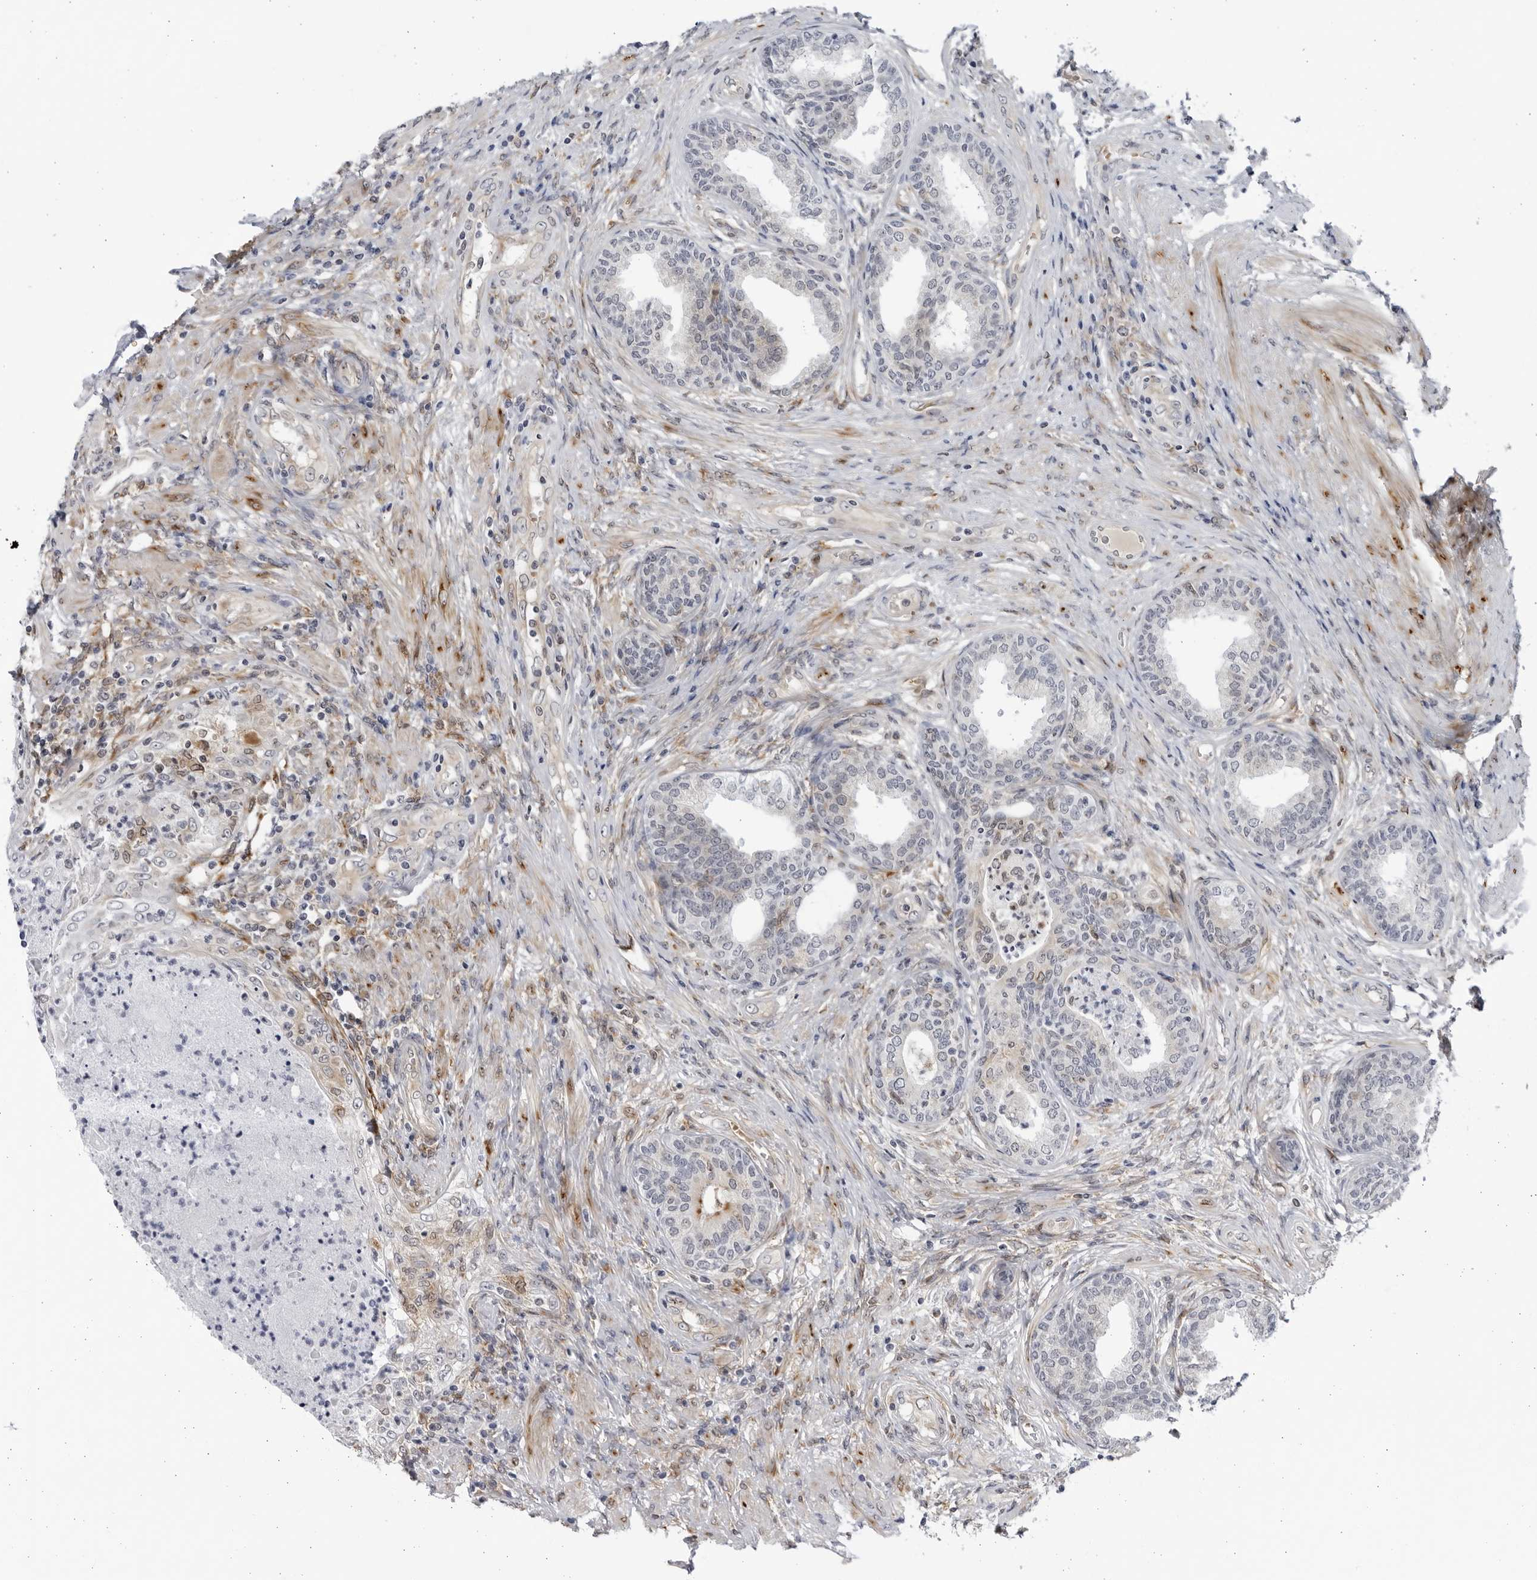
{"staining": {"intensity": "negative", "quantity": "none", "location": "none"}, "tissue": "prostate", "cell_type": "Glandular cells", "image_type": "normal", "snomed": [{"axis": "morphology", "description": "Normal tissue, NOS"}, {"axis": "topography", "description": "Prostate"}], "caption": "Glandular cells are negative for brown protein staining in benign prostate.", "gene": "BMP2K", "patient": {"sex": "male", "age": 76}}